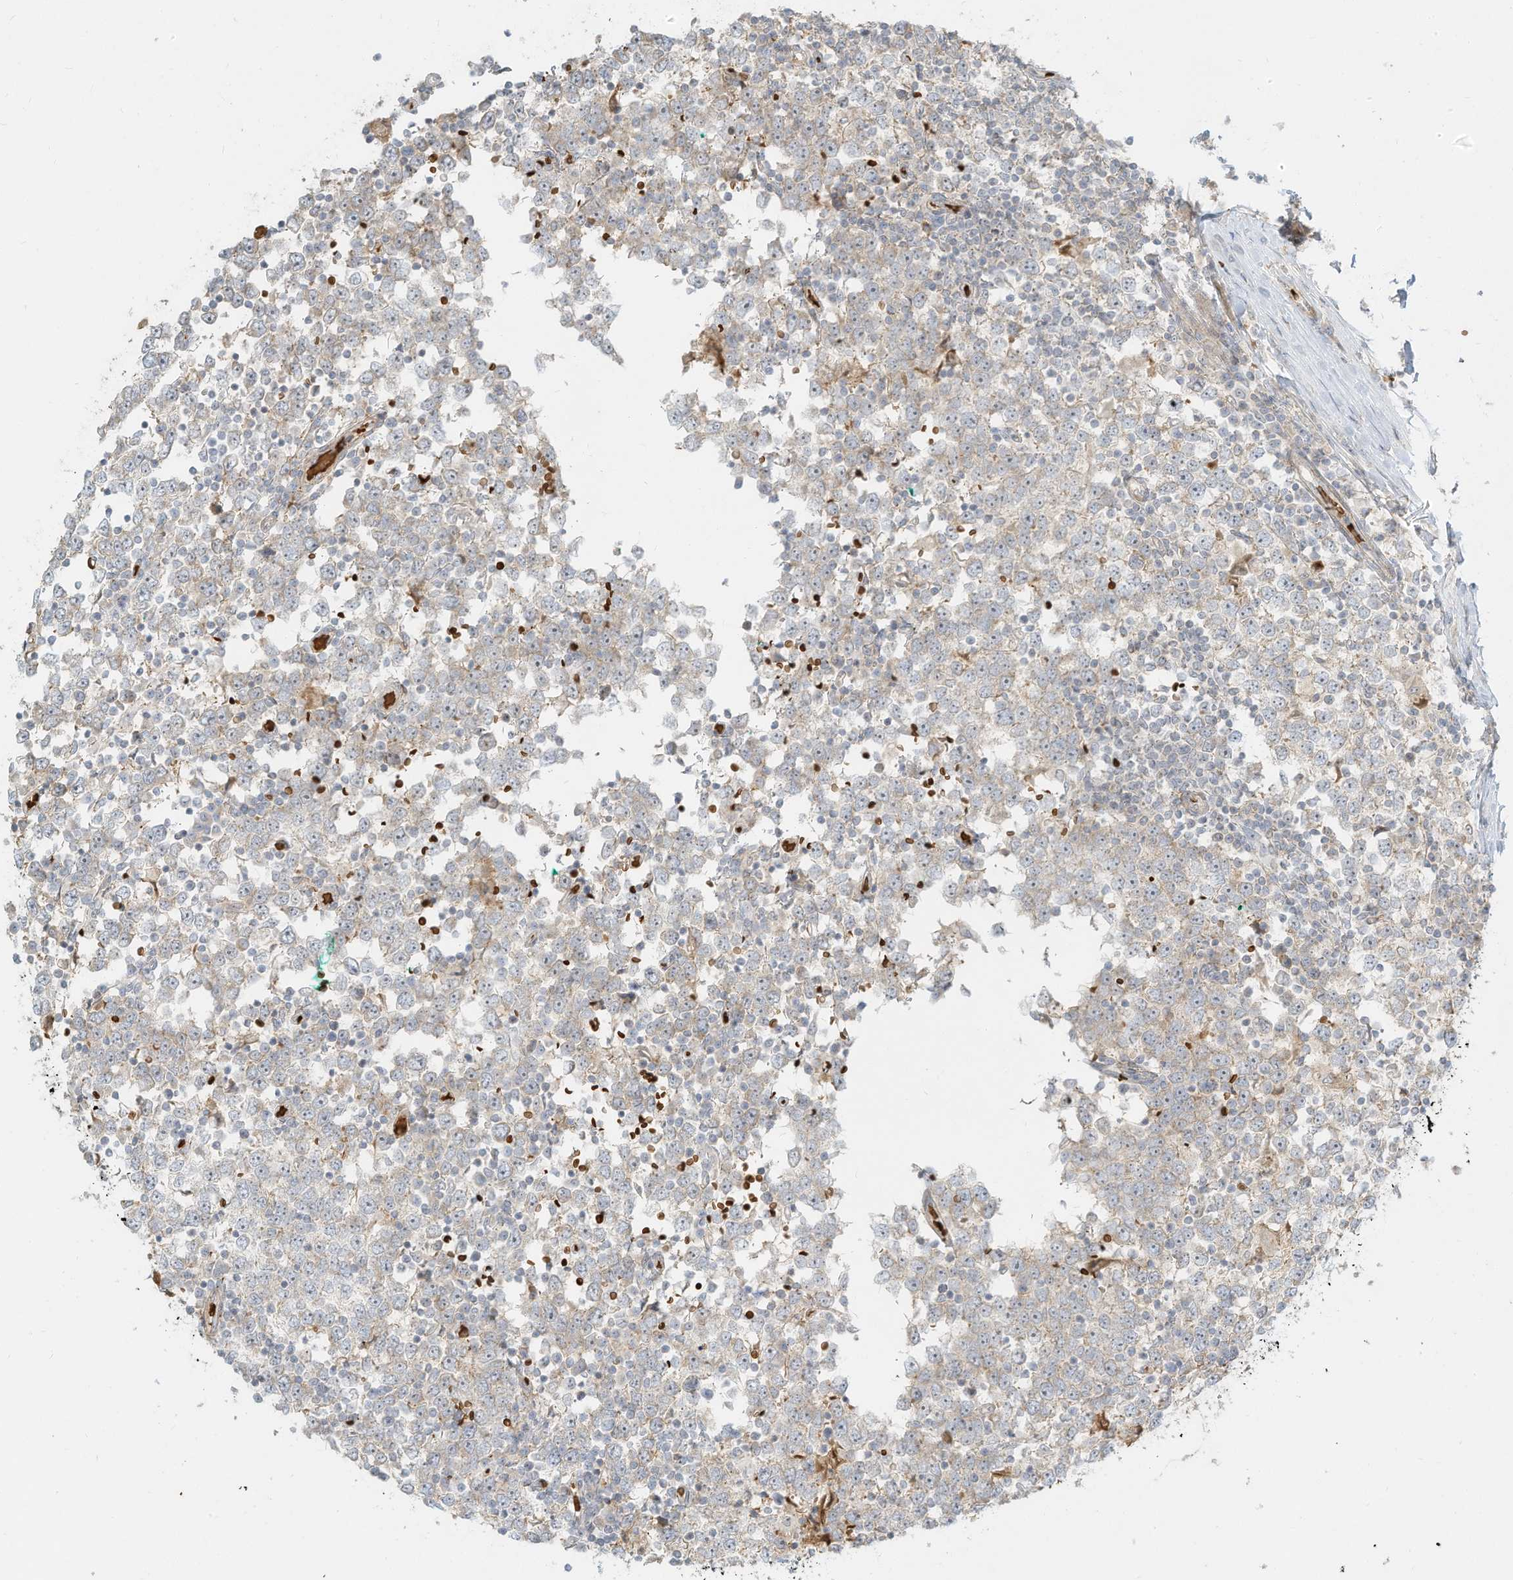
{"staining": {"intensity": "negative", "quantity": "none", "location": "none"}, "tissue": "testis cancer", "cell_type": "Tumor cells", "image_type": "cancer", "snomed": [{"axis": "morphology", "description": "Seminoma, NOS"}, {"axis": "topography", "description": "Testis"}], "caption": "This is an immunohistochemistry (IHC) image of testis cancer. There is no positivity in tumor cells.", "gene": "OFD1", "patient": {"sex": "male", "age": 65}}